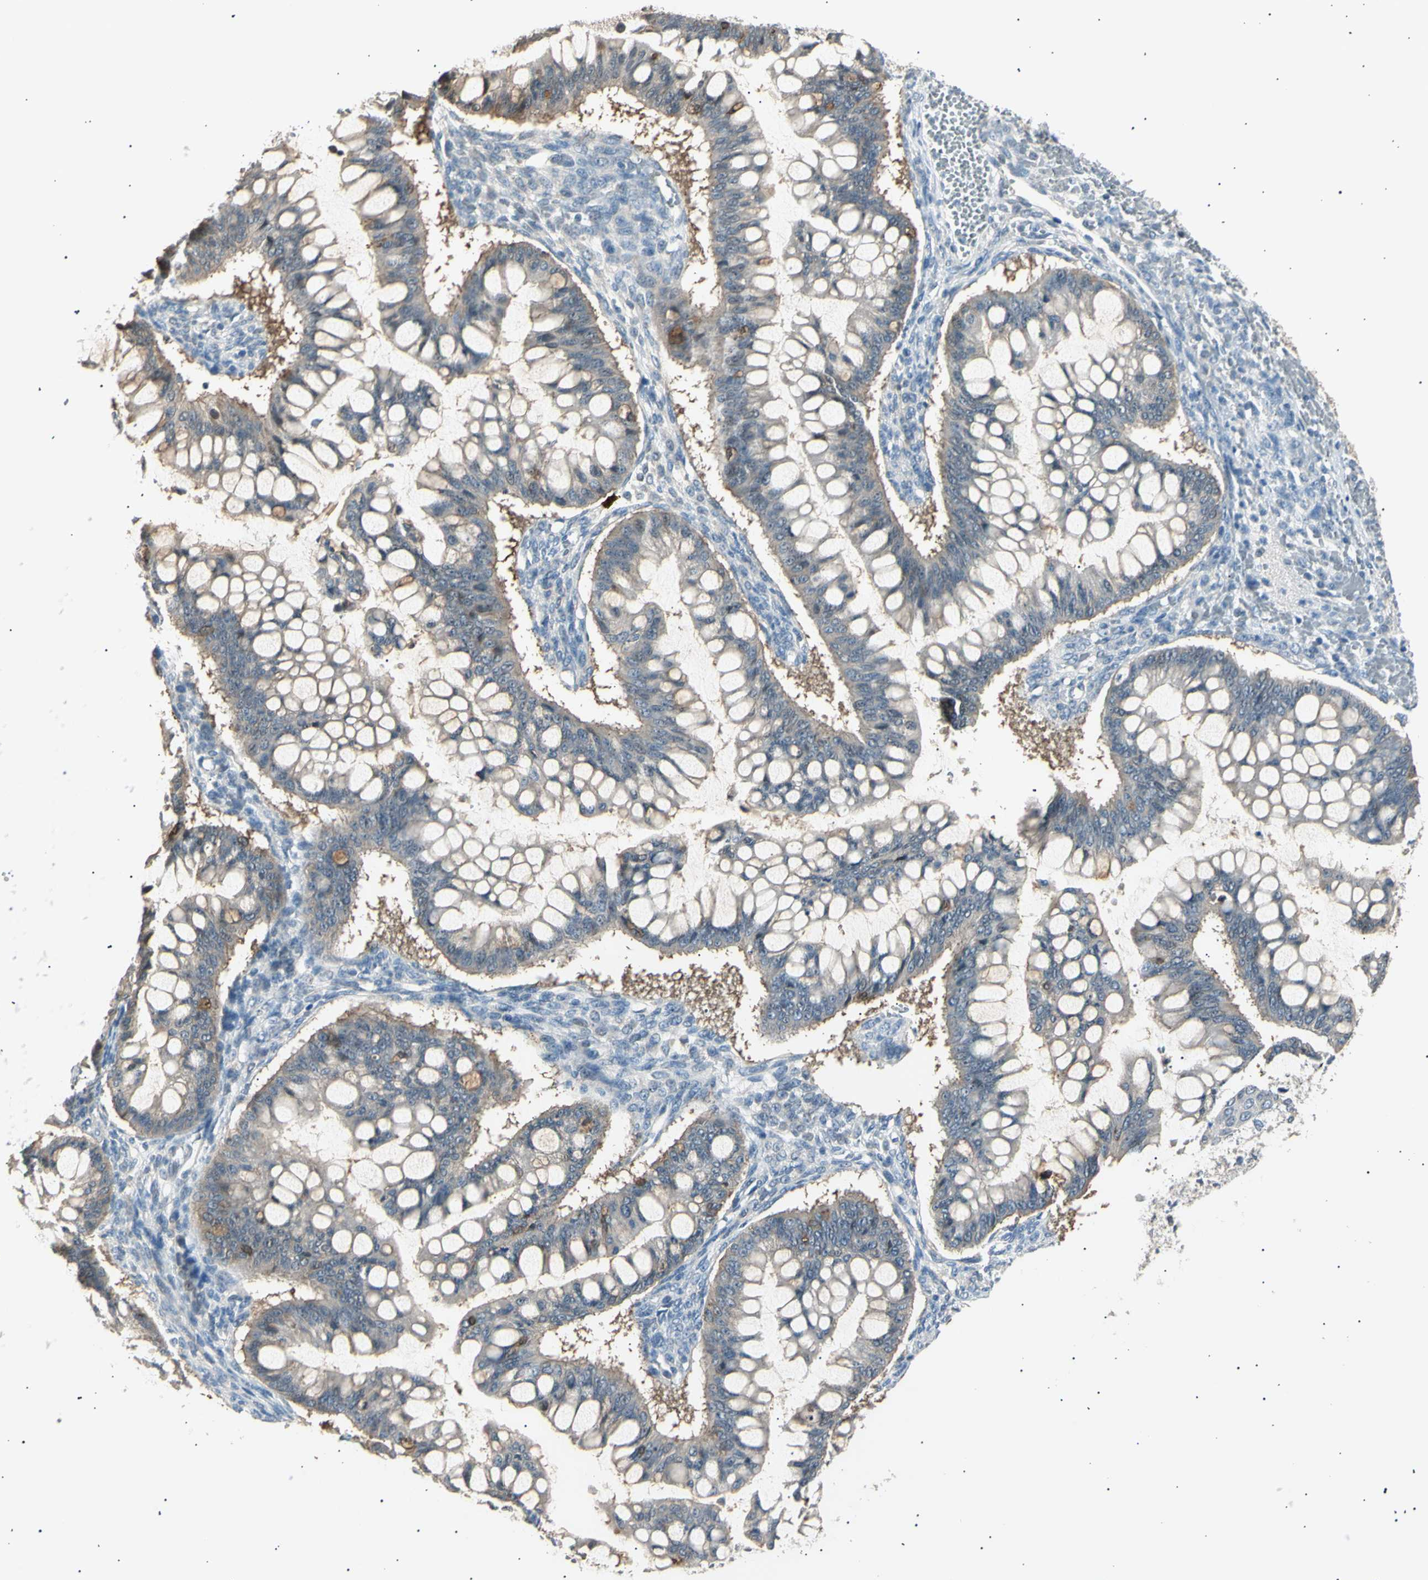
{"staining": {"intensity": "weak", "quantity": "25%-75%", "location": "cytoplasmic/membranous"}, "tissue": "ovarian cancer", "cell_type": "Tumor cells", "image_type": "cancer", "snomed": [{"axis": "morphology", "description": "Cystadenocarcinoma, mucinous, NOS"}, {"axis": "topography", "description": "Ovary"}], "caption": "About 25%-75% of tumor cells in human mucinous cystadenocarcinoma (ovarian) demonstrate weak cytoplasmic/membranous protein positivity as visualized by brown immunohistochemical staining.", "gene": "LHPP", "patient": {"sex": "female", "age": 73}}